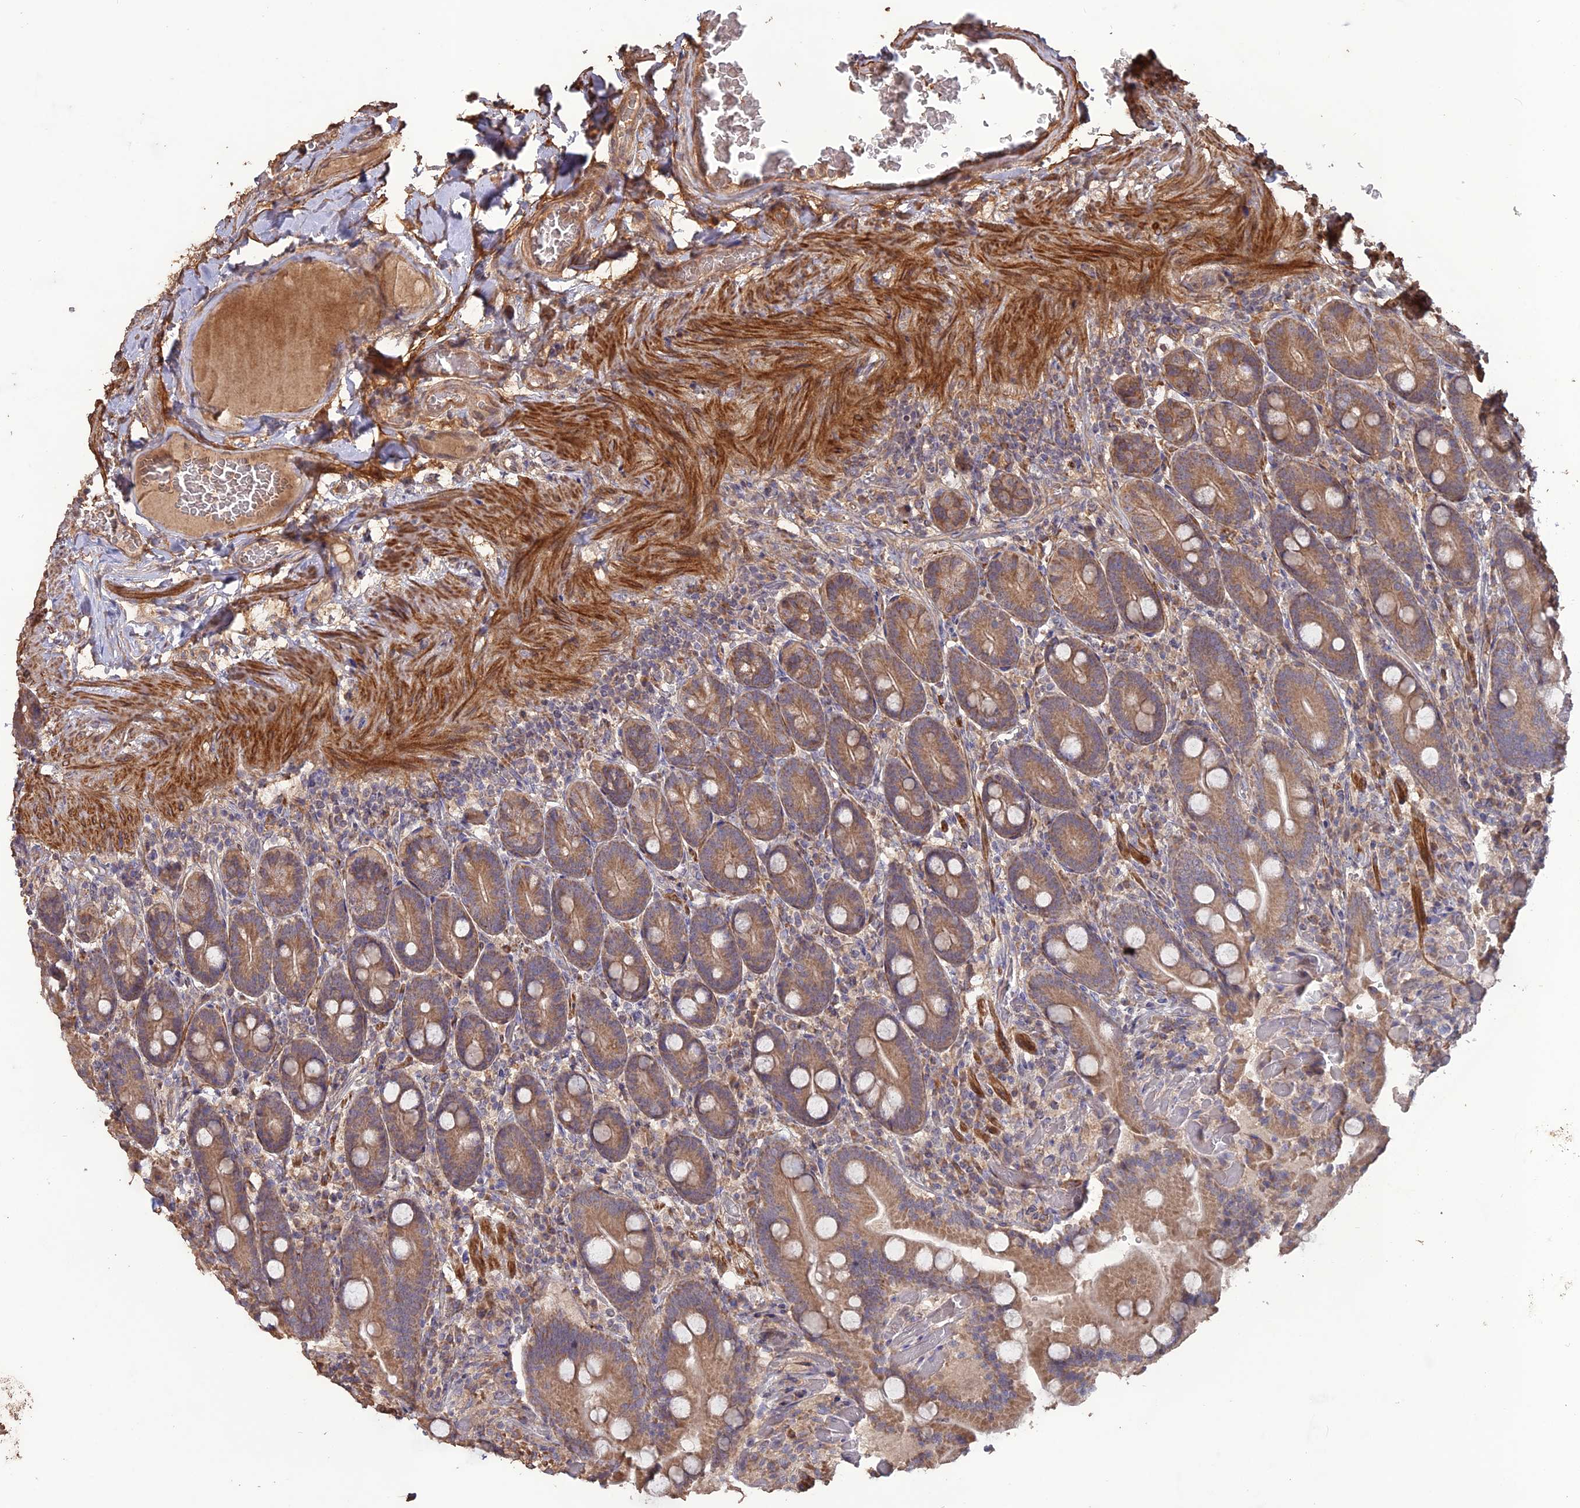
{"staining": {"intensity": "moderate", "quantity": ">75%", "location": "cytoplasmic/membranous"}, "tissue": "duodenum", "cell_type": "Glandular cells", "image_type": "normal", "snomed": [{"axis": "morphology", "description": "Normal tissue, NOS"}, {"axis": "topography", "description": "Duodenum"}], "caption": "Protein staining exhibits moderate cytoplasmic/membranous expression in about >75% of glandular cells in benign duodenum.", "gene": "LAYN", "patient": {"sex": "female", "age": 62}}